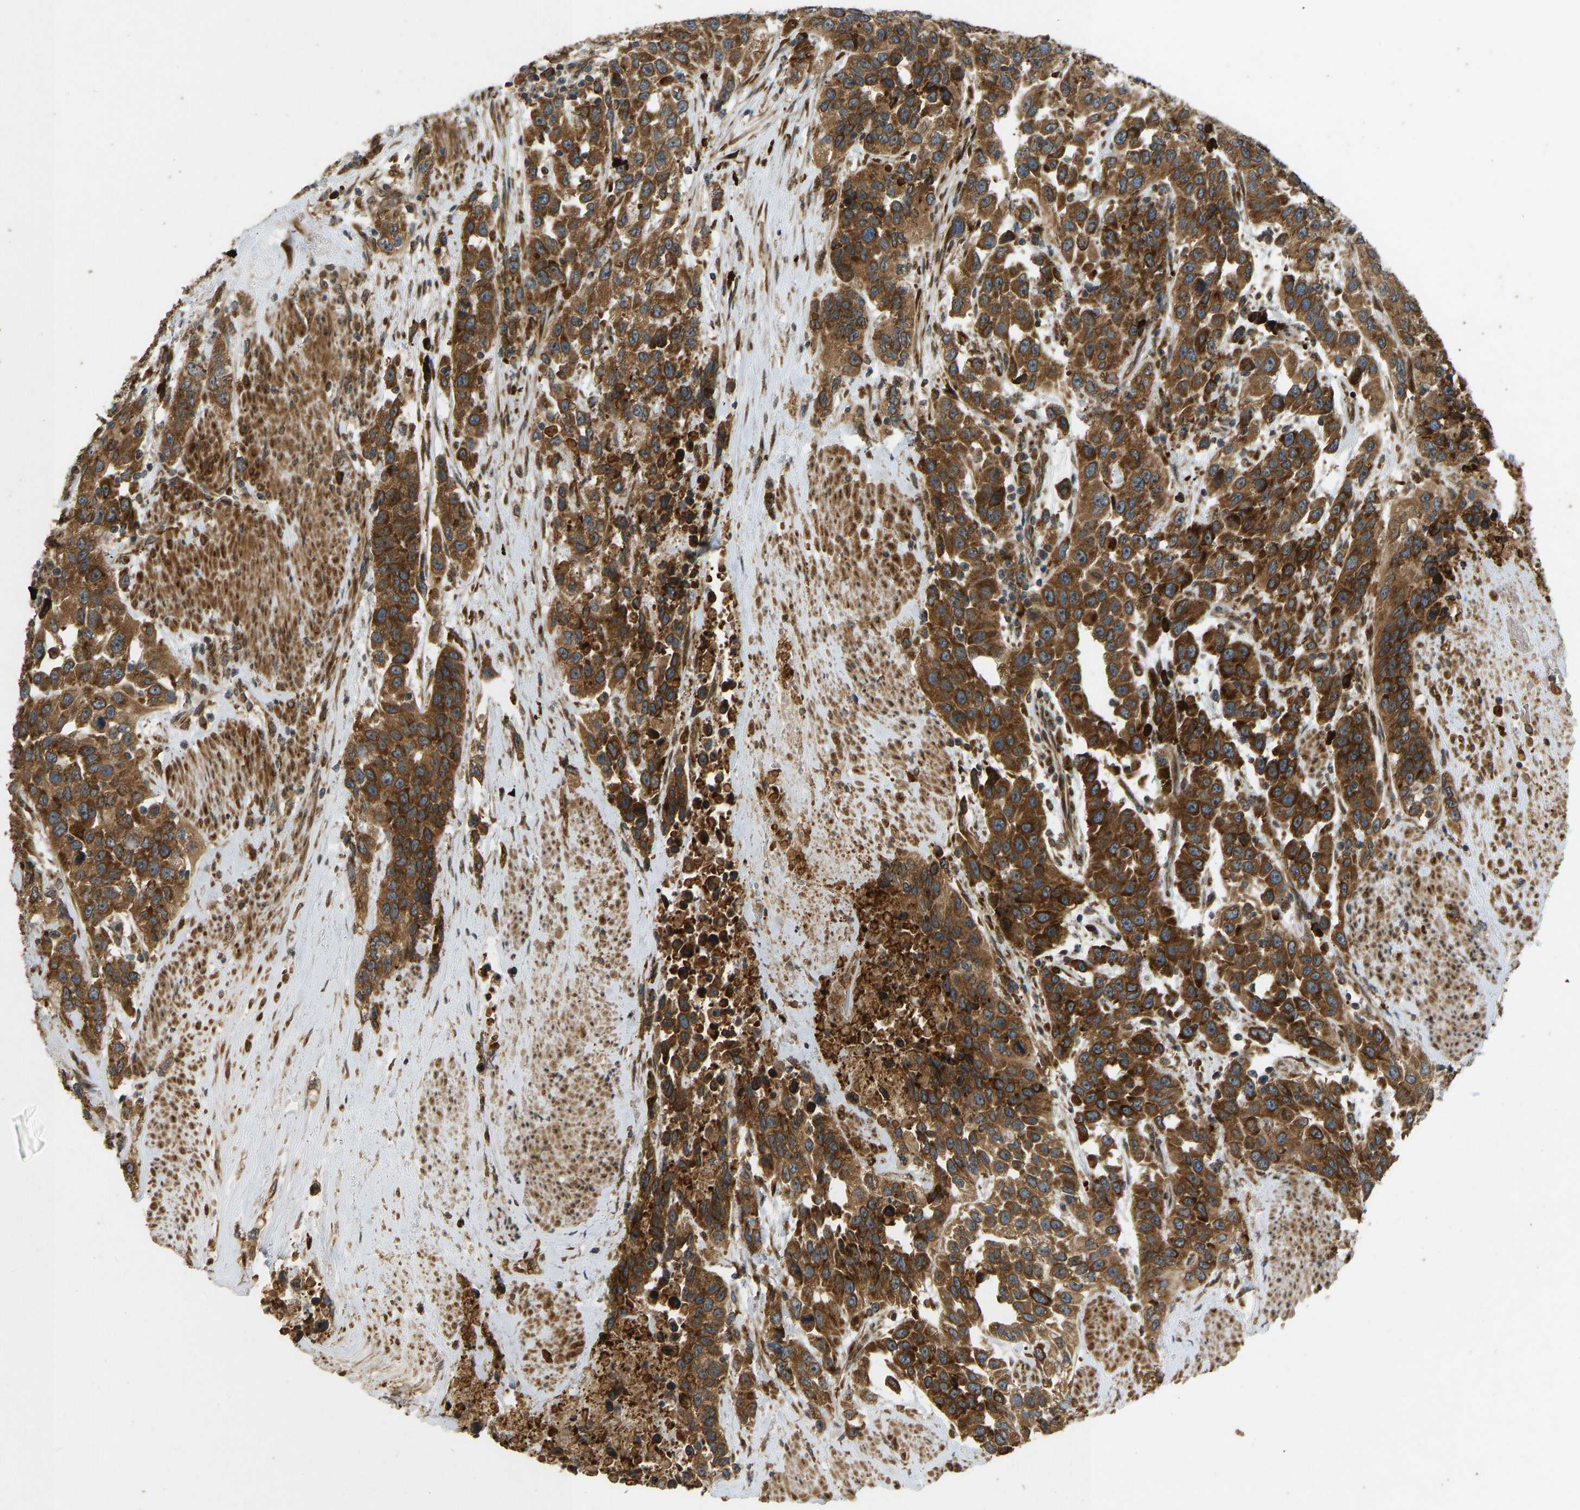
{"staining": {"intensity": "strong", "quantity": ">75%", "location": "cytoplasmic/membranous"}, "tissue": "urothelial cancer", "cell_type": "Tumor cells", "image_type": "cancer", "snomed": [{"axis": "morphology", "description": "Urothelial carcinoma, High grade"}, {"axis": "topography", "description": "Urinary bladder"}], "caption": "Immunohistochemistry histopathology image of neoplastic tissue: human urothelial carcinoma (high-grade) stained using immunohistochemistry (IHC) shows high levels of strong protein expression localized specifically in the cytoplasmic/membranous of tumor cells, appearing as a cytoplasmic/membranous brown color.", "gene": "RPN2", "patient": {"sex": "female", "age": 80}}